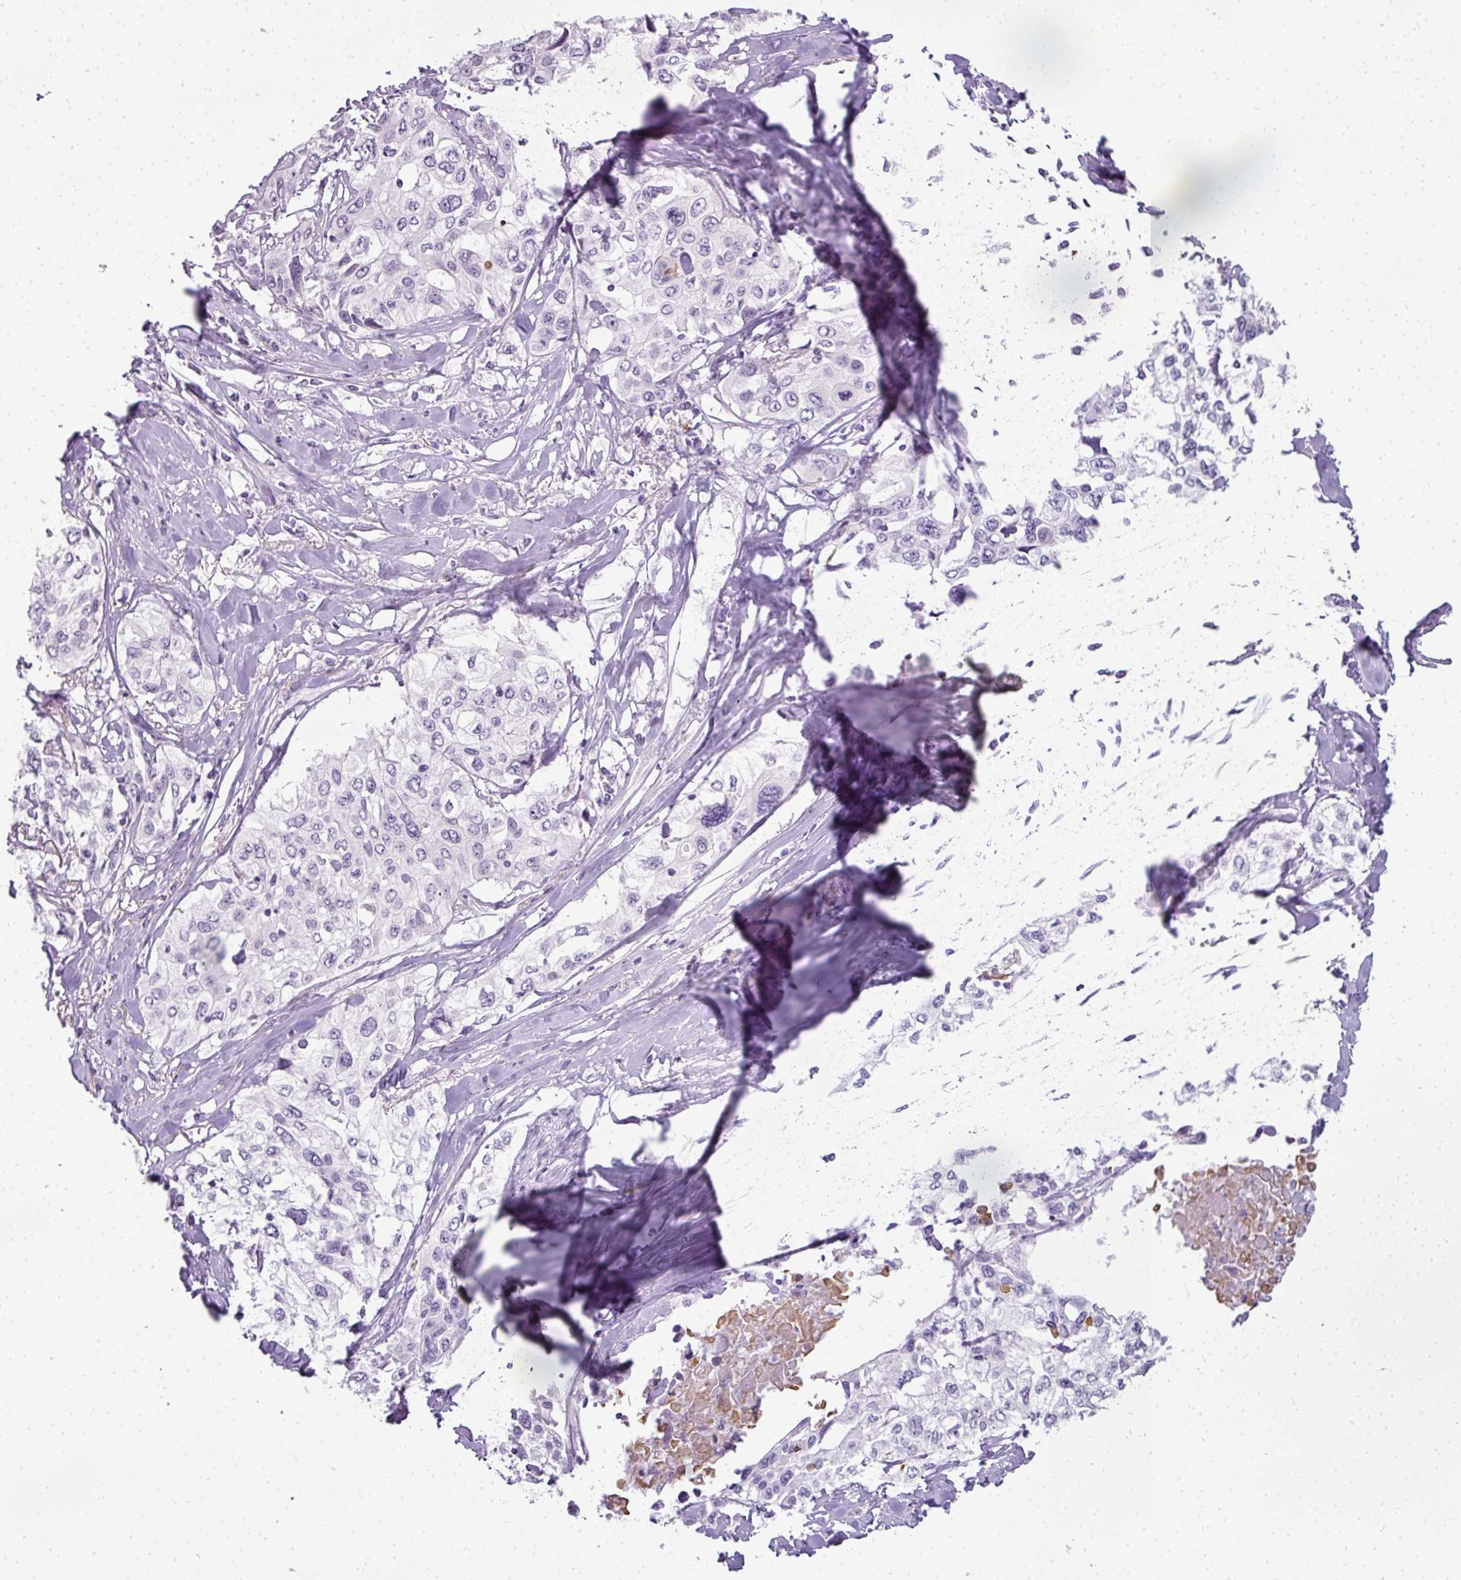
{"staining": {"intensity": "negative", "quantity": "none", "location": "none"}, "tissue": "cervical cancer", "cell_type": "Tumor cells", "image_type": "cancer", "snomed": [{"axis": "morphology", "description": "Squamous cell carcinoma, NOS"}, {"axis": "topography", "description": "Cervix"}], "caption": "Tumor cells show no significant positivity in squamous cell carcinoma (cervical).", "gene": "RBMY1F", "patient": {"sex": "female", "age": 31}}